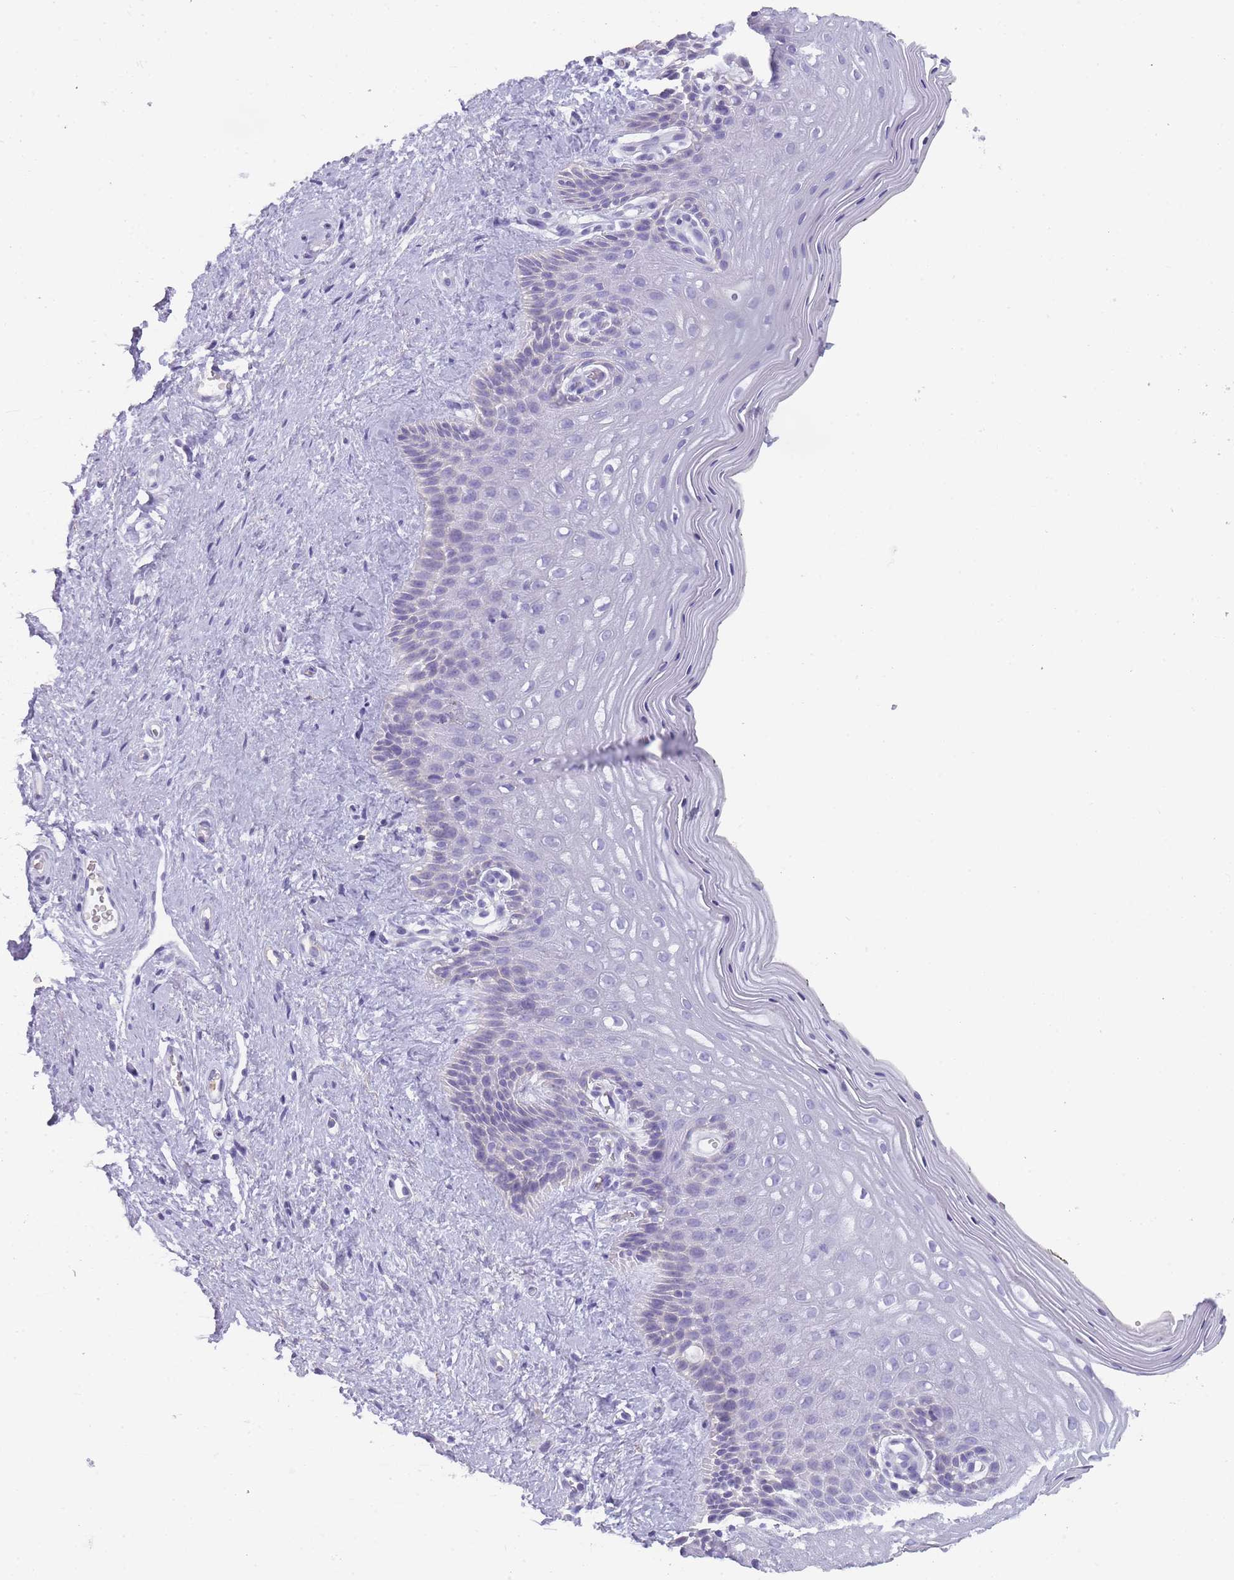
{"staining": {"intensity": "negative", "quantity": "none", "location": "none"}, "tissue": "vagina", "cell_type": "Squamous epithelial cells", "image_type": "normal", "snomed": [{"axis": "morphology", "description": "Normal tissue, NOS"}, {"axis": "topography", "description": "Vagina"}], "caption": "The IHC image has no significant positivity in squamous epithelial cells of vagina.", "gene": "CR1L", "patient": {"sex": "female", "age": 47}}